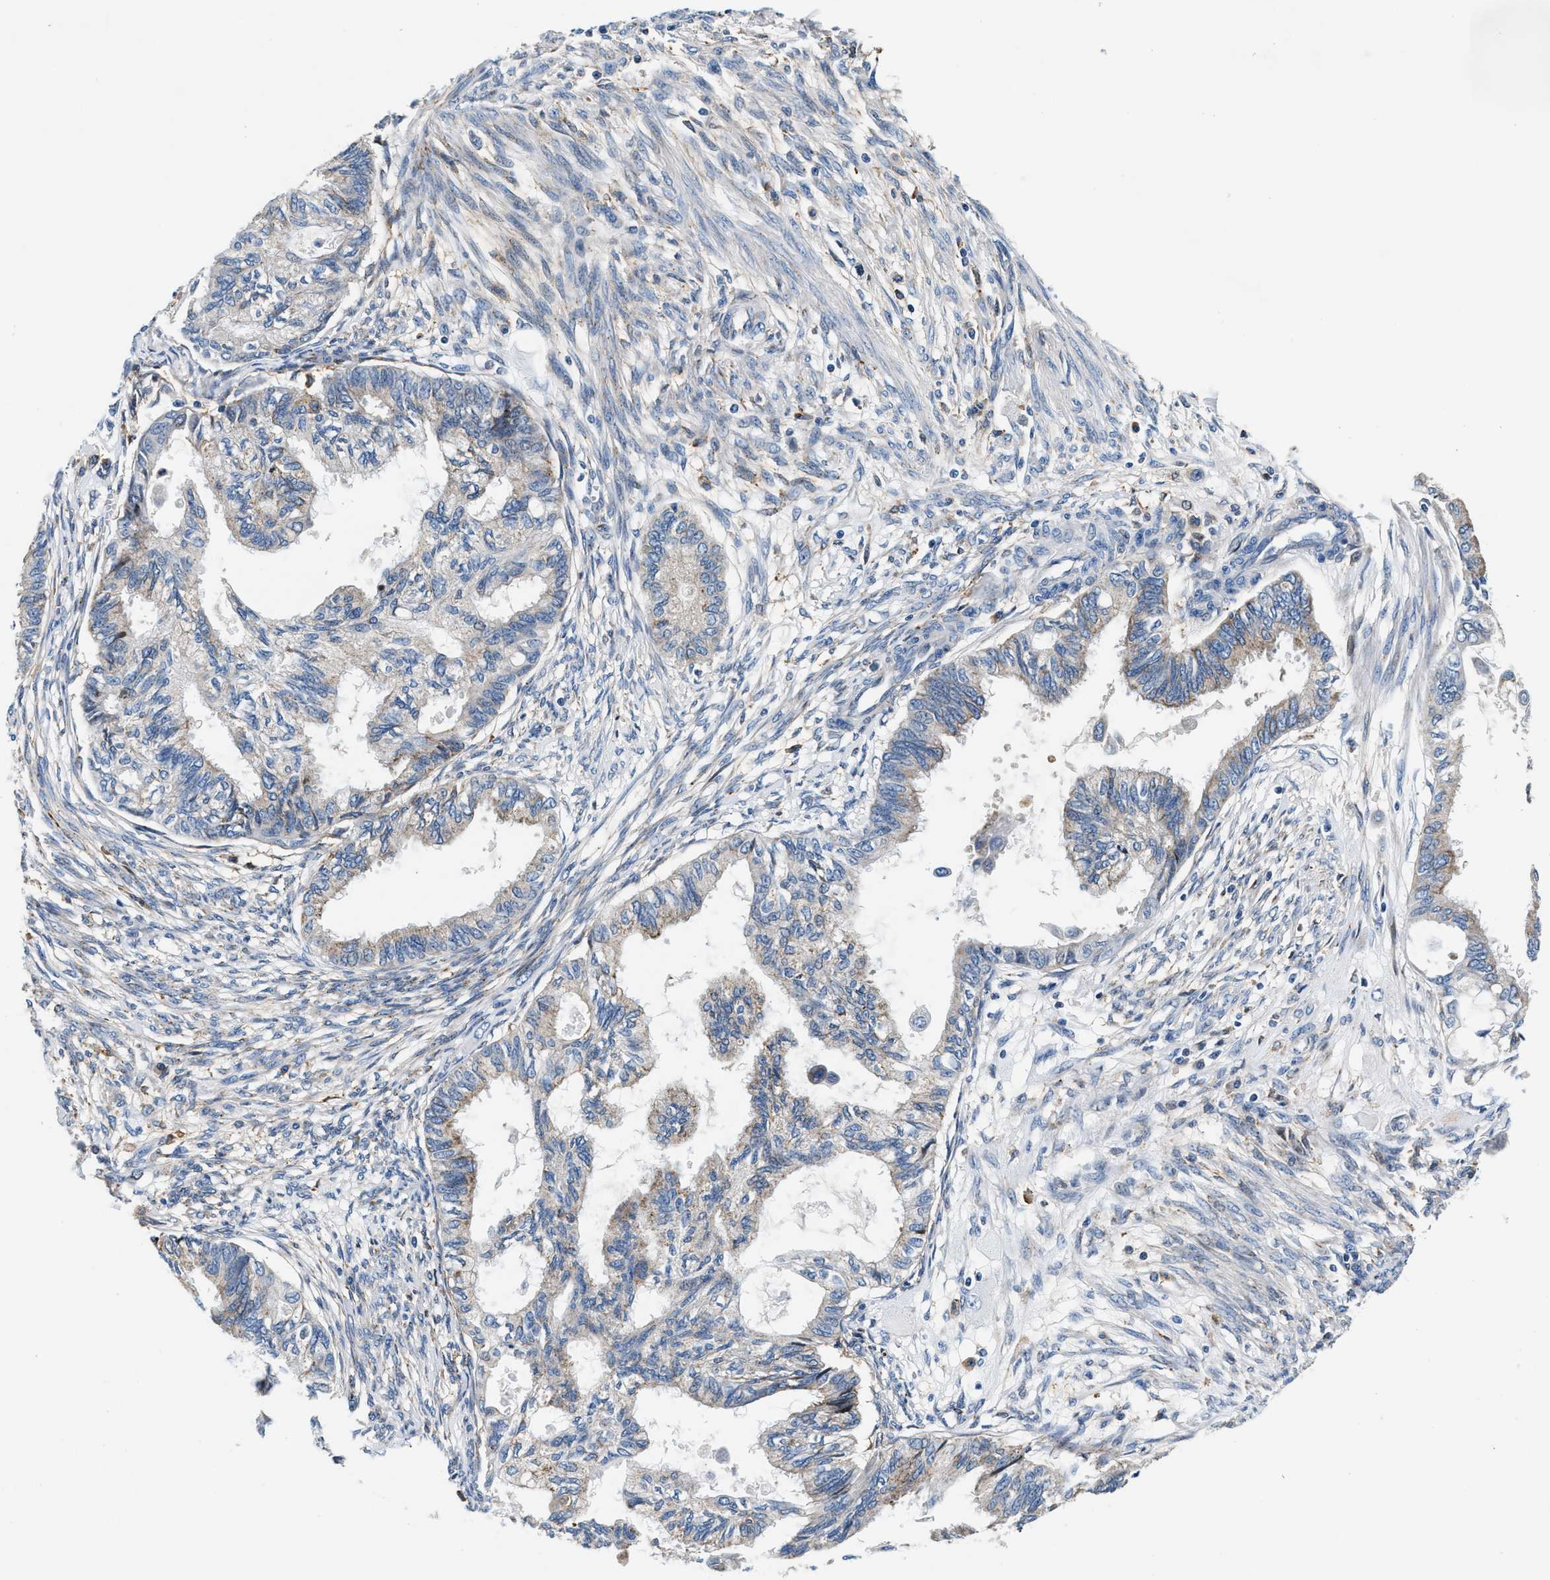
{"staining": {"intensity": "weak", "quantity": "<25%", "location": "cytoplasmic/membranous"}, "tissue": "cervical cancer", "cell_type": "Tumor cells", "image_type": "cancer", "snomed": [{"axis": "morphology", "description": "Normal tissue, NOS"}, {"axis": "morphology", "description": "Adenocarcinoma, NOS"}, {"axis": "topography", "description": "Cervix"}, {"axis": "topography", "description": "Endometrium"}], "caption": "Immunohistochemistry histopathology image of neoplastic tissue: human cervical cancer stained with DAB demonstrates no significant protein expression in tumor cells. Nuclei are stained in blue.", "gene": "SLFN11", "patient": {"sex": "female", "age": 86}}